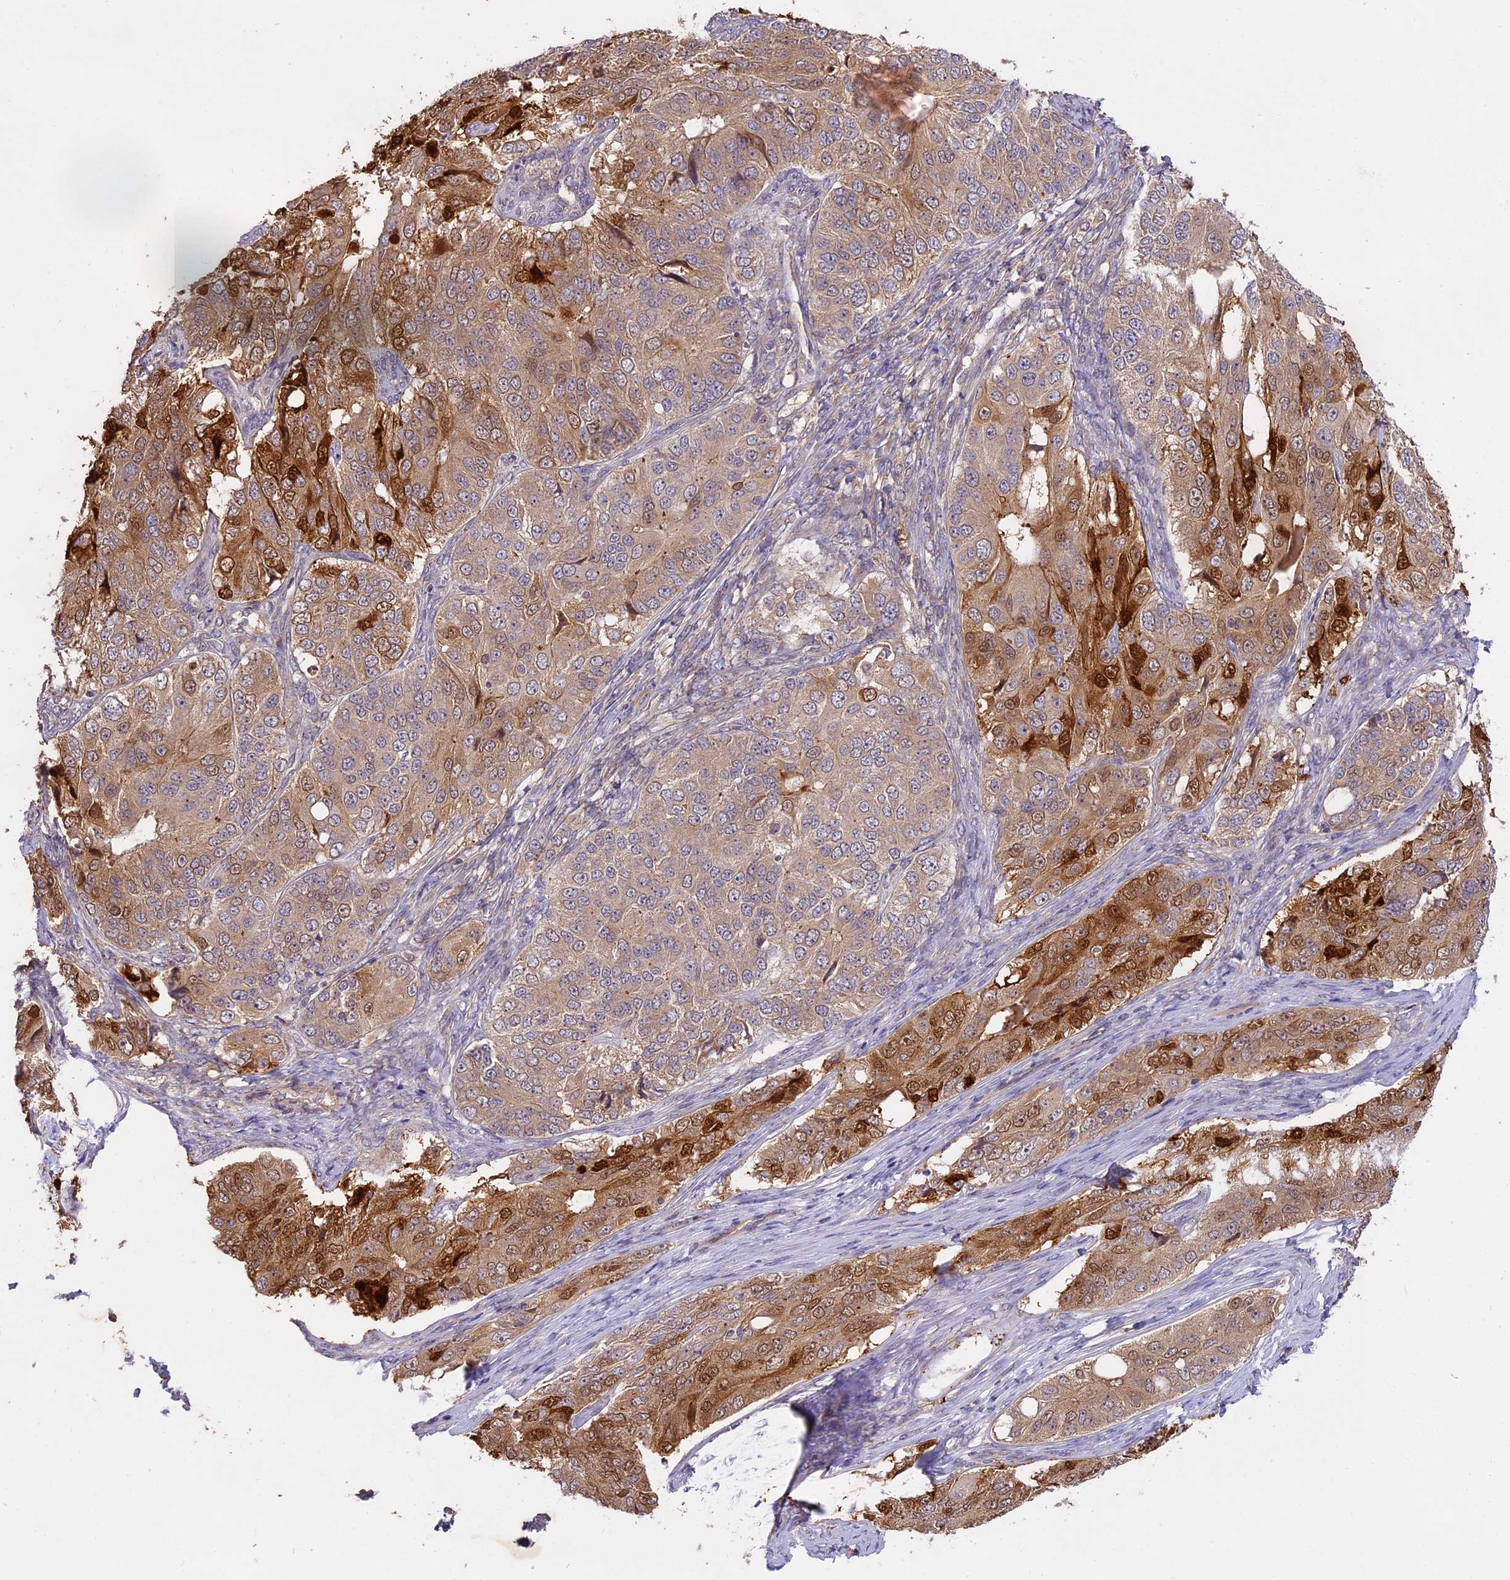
{"staining": {"intensity": "strong", "quantity": "<25%", "location": "cytoplasmic/membranous,nuclear"}, "tissue": "ovarian cancer", "cell_type": "Tumor cells", "image_type": "cancer", "snomed": [{"axis": "morphology", "description": "Carcinoma, endometroid"}, {"axis": "topography", "description": "Ovary"}], "caption": "Immunohistochemical staining of endometroid carcinoma (ovarian) exhibits strong cytoplasmic/membranous and nuclear protein positivity in about <25% of tumor cells.", "gene": "MEMO1", "patient": {"sex": "female", "age": 51}}